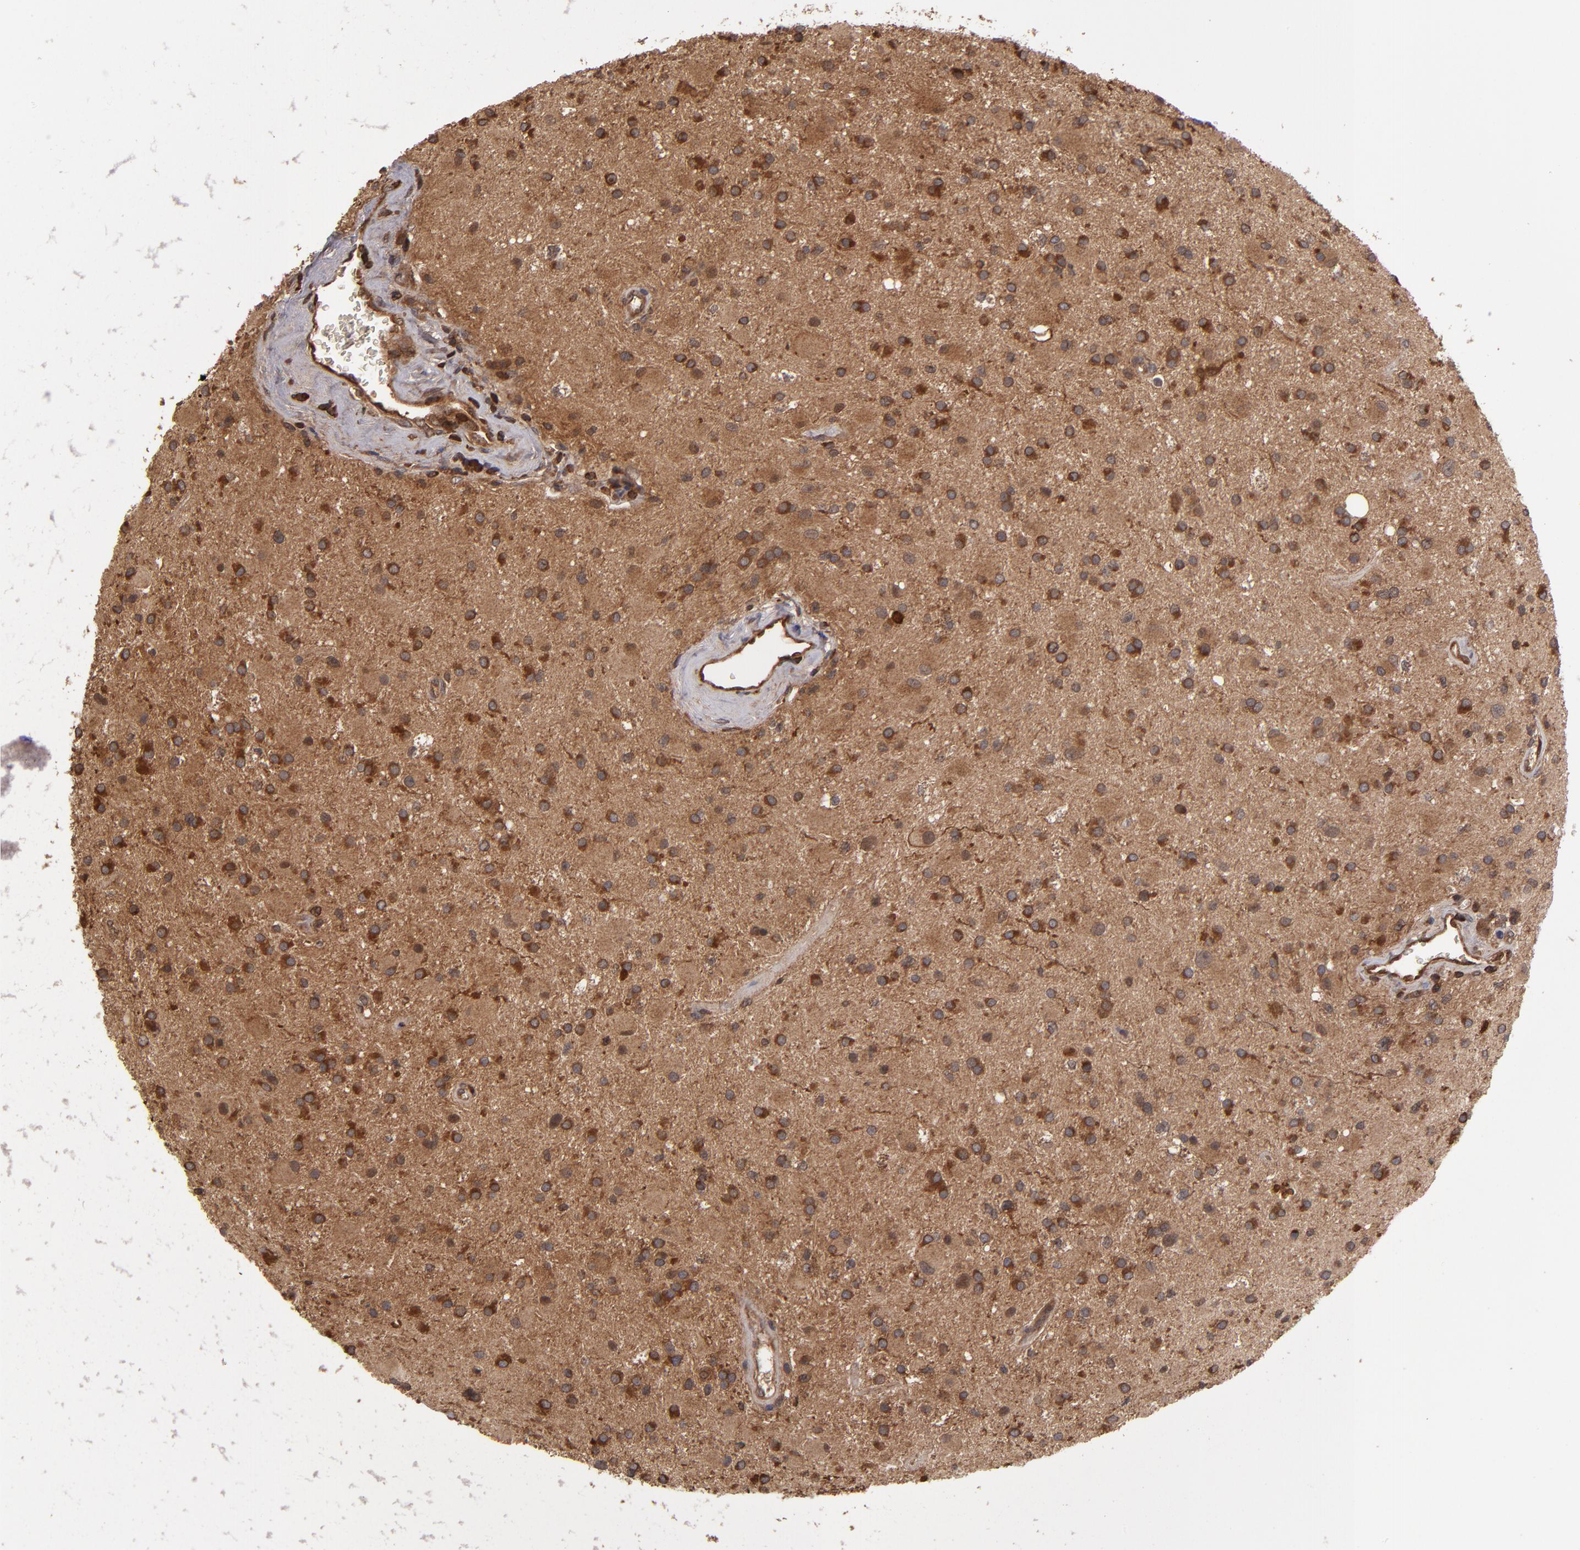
{"staining": {"intensity": "moderate", "quantity": ">75%", "location": "cytoplasmic/membranous"}, "tissue": "glioma", "cell_type": "Tumor cells", "image_type": "cancer", "snomed": [{"axis": "morphology", "description": "Glioma, malignant, Low grade"}, {"axis": "topography", "description": "Brain"}], "caption": "The photomicrograph exhibits a brown stain indicating the presence of a protein in the cytoplasmic/membranous of tumor cells in glioma. Nuclei are stained in blue.", "gene": "RPS6KA6", "patient": {"sex": "male", "age": 58}}